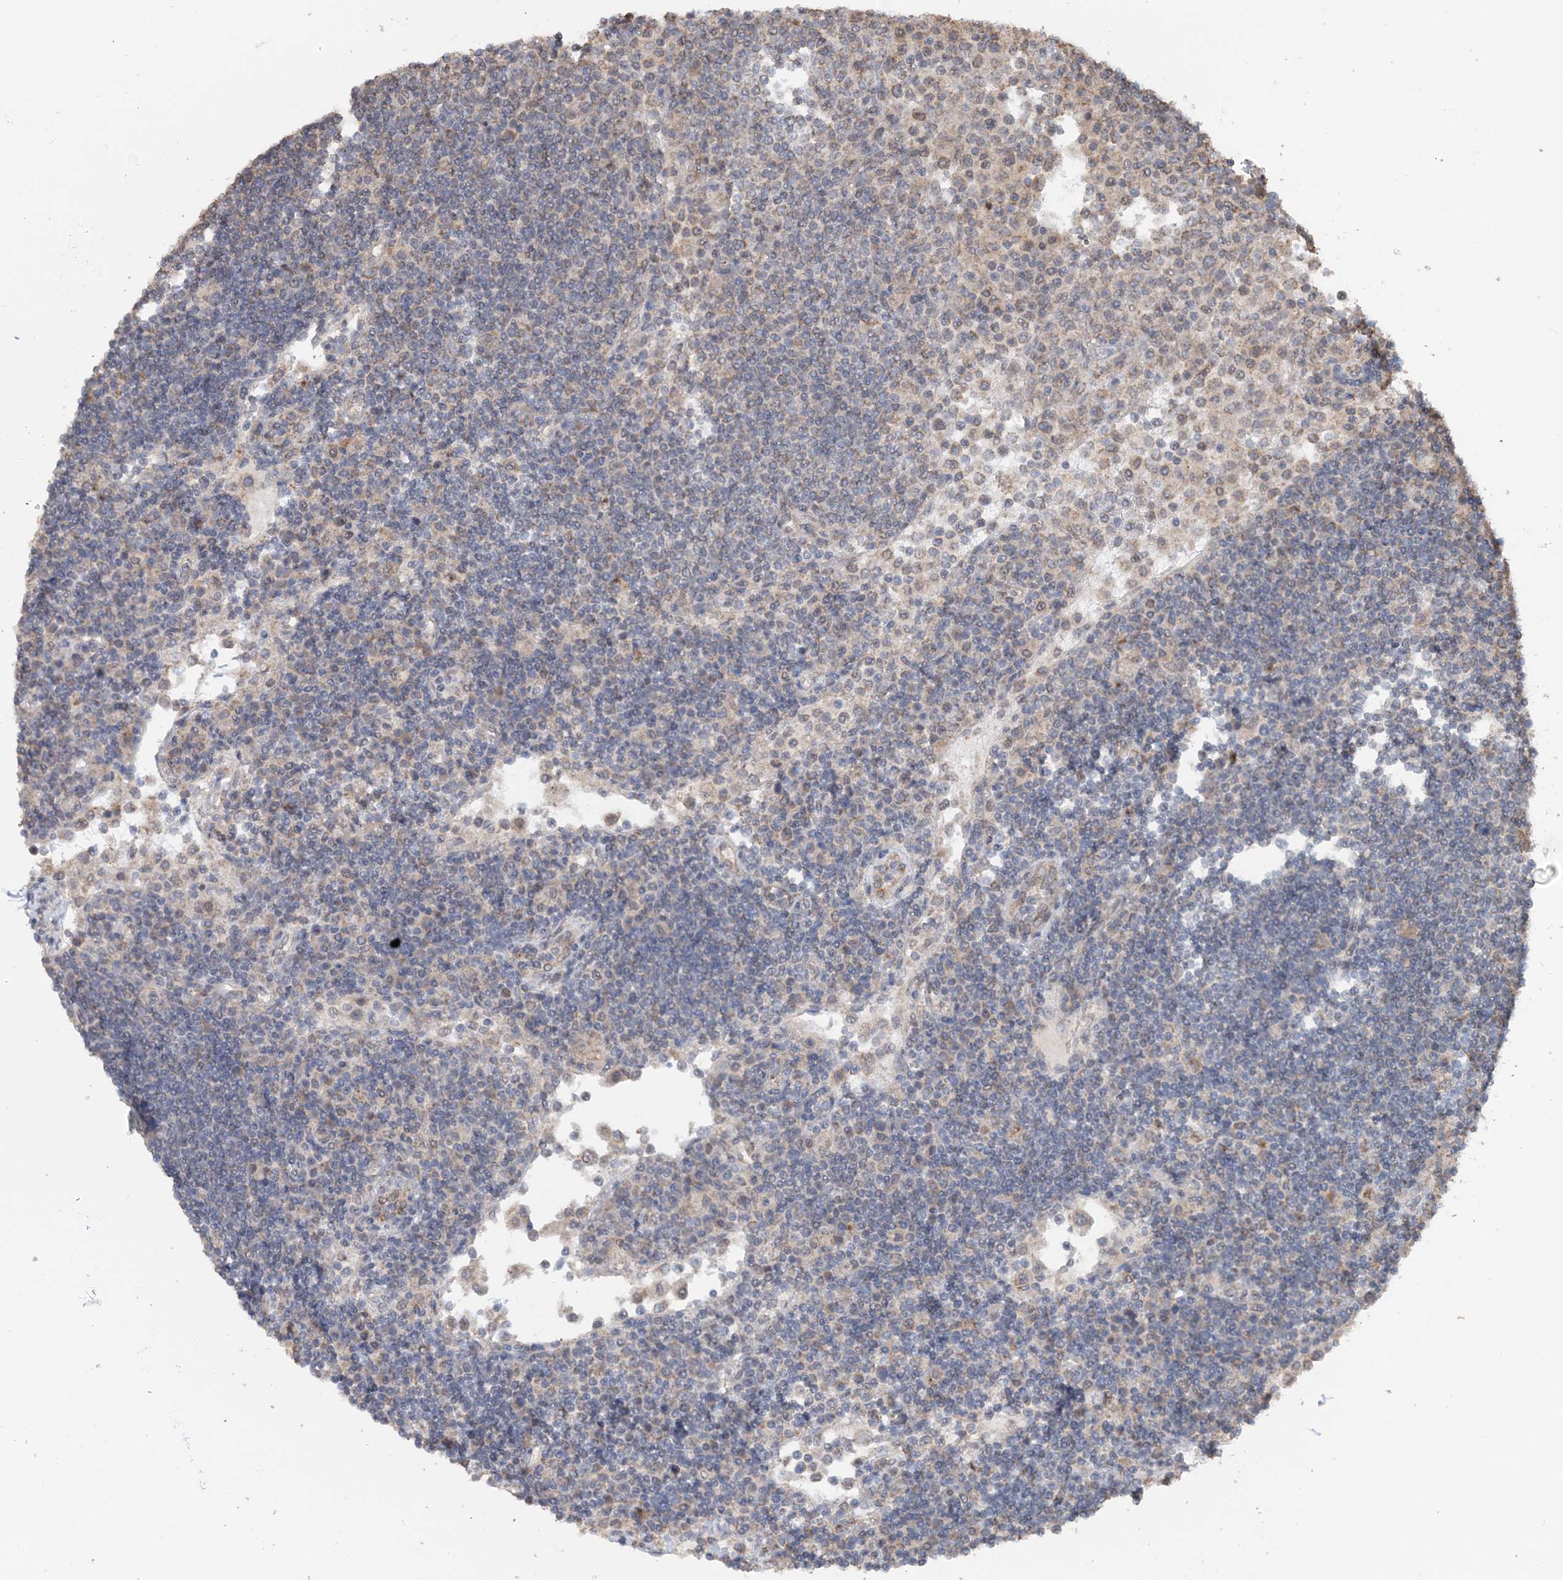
{"staining": {"intensity": "negative", "quantity": "none", "location": "none"}, "tissue": "lymph node", "cell_type": "Germinal center cells", "image_type": "normal", "snomed": [{"axis": "morphology", "description": "Normal tissue, NOS"}, {"axis": "topography", "description": "Lymph node"}], "caption": "This is a histopathology image of immunohistochemistry staining of normal lymph node, which shows no expression in germinal center cells. The staining was performed using DAB to visualize the protein expression in brown, while the nuclei were stained in blue with hematoxylin (Magnification: 20x).", "gene": "FBXO38", "patient": {"sex": "female", "age": 53}}